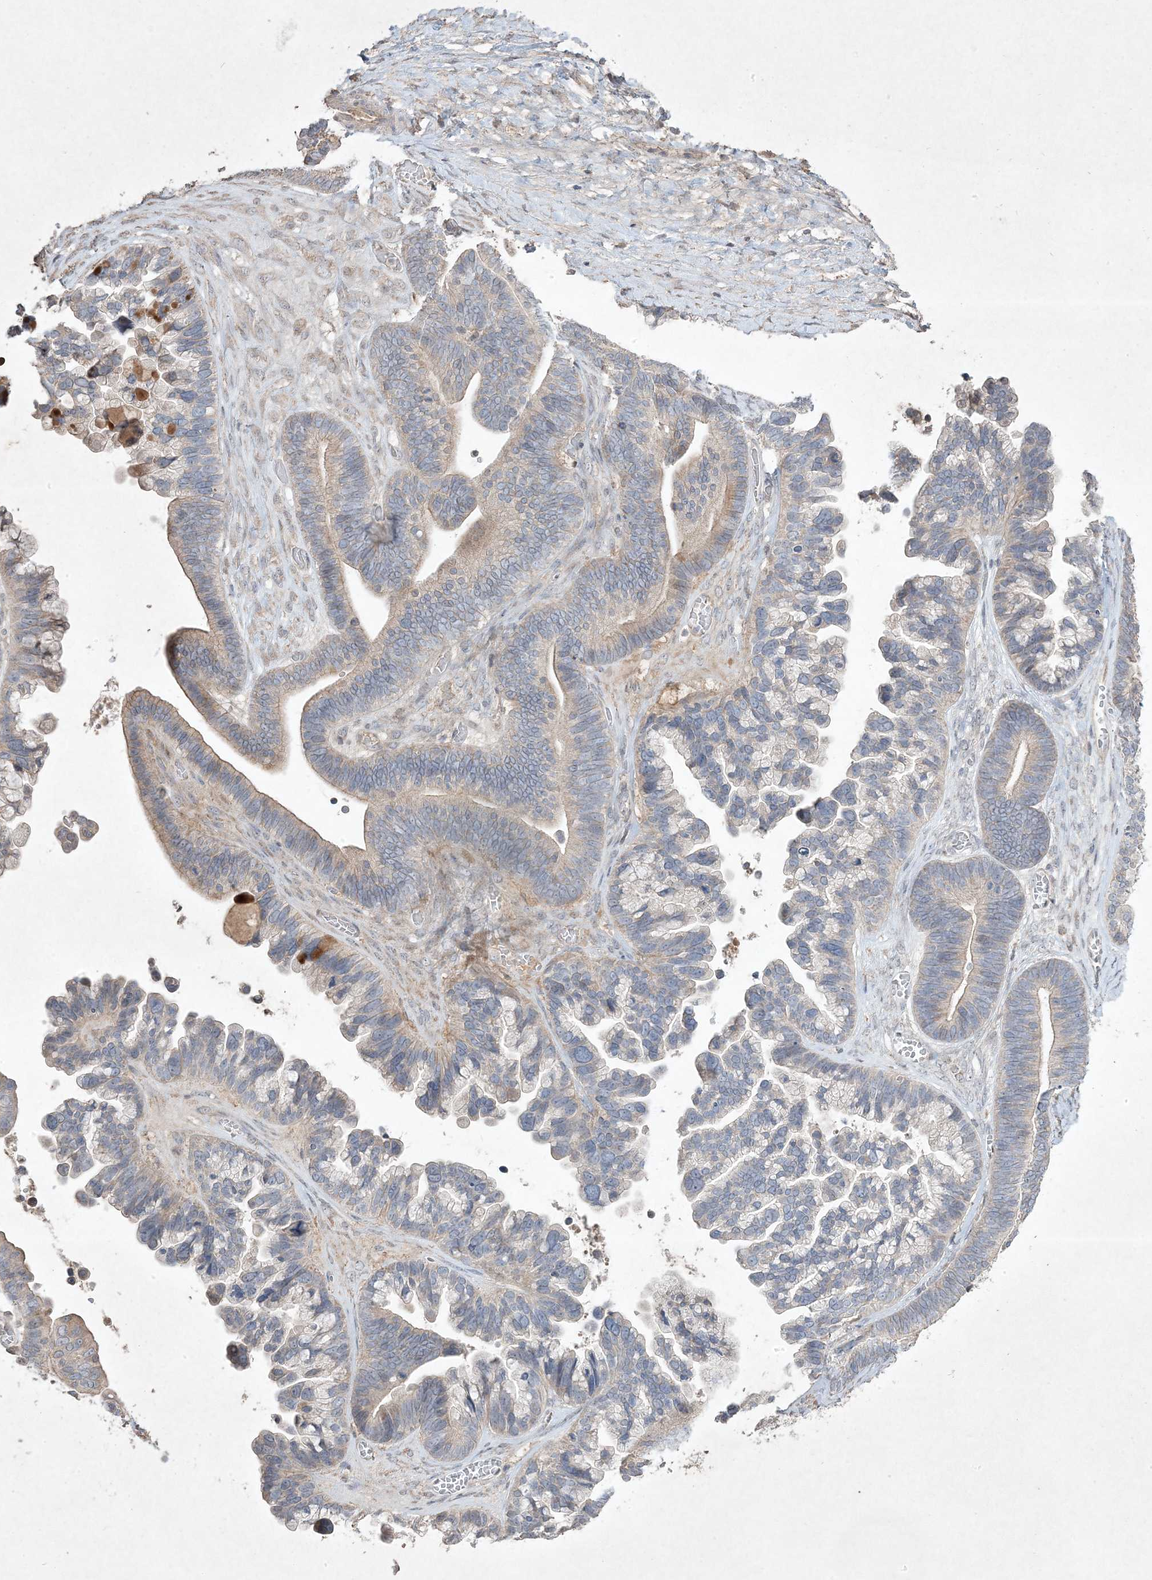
{"staining": {"intensity": "weak", "quantity": "<25%", "location": "cytoplasmic/membranous"}, "tissue": "ovarian cancer", "cell_type": "Tumor cells", "image_type": "cancer", "snomed": [{"axis": "morphology", "description": "Cystadenocarcinoma, serous, NOS"}, {"axis": "topography", "description": "Ovary"}], "caption": "Human ovarian serous cystadenocarcinoma stained for a protein using immunohistochemistry (IHC) shows no staining in tumor cells.", "gene": "RGL4", "patient": {"sex": "female", "age": 56}}